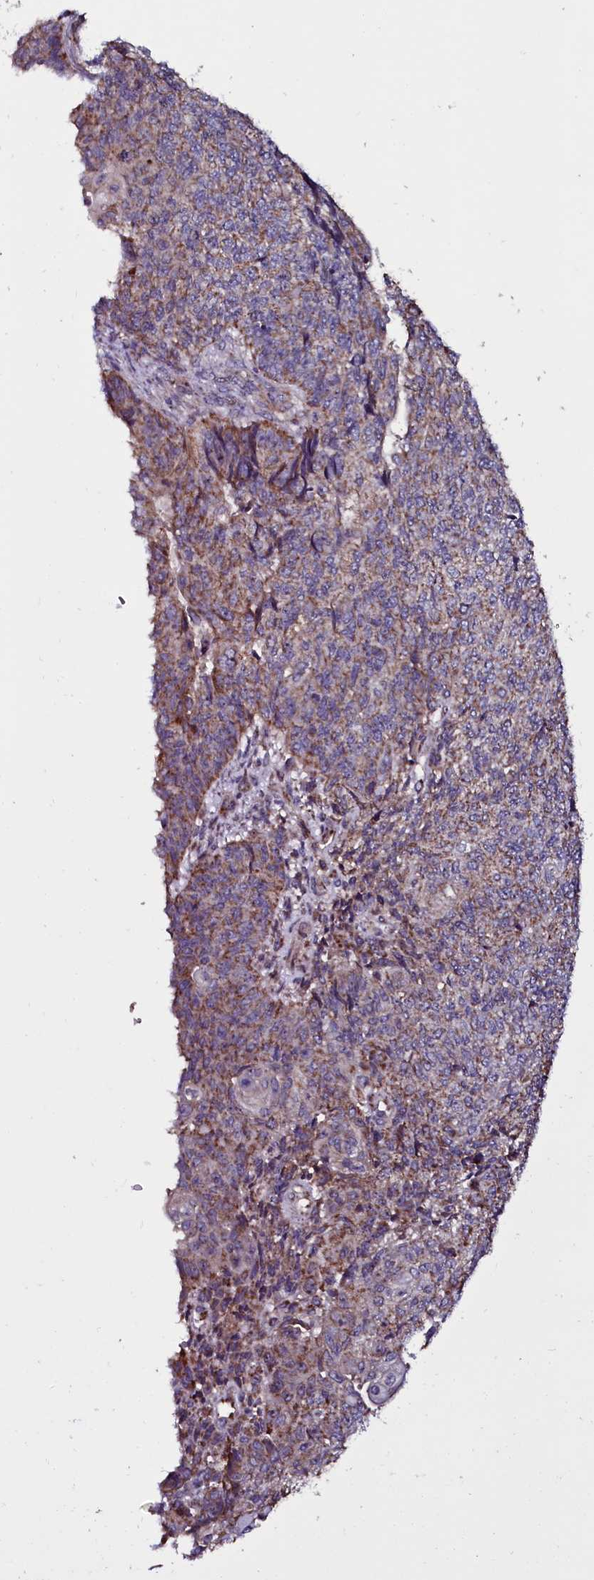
{"staining": {"intensity": "weak", "quantity": ">75%", "location": "cytoplasmic/membranous"}, "tissue": "endometrial cancer", "cell_type": "Tumor cells", "image_type": "cancer", "snomed": [{"axis": "morphology", "description": "Adenocarcinoma, NOS"}, {"axis": "topography", "description": "Endometrium"}], "caption": "High-power microscopy captured an IHC photomicrograph of endometrial adenocarcinoma, revealing weak cytoplasmic/membranous staining in approximately >75% of tumor cells.", "gene": "NAA80", "patient": {"sex": "female", "age": 32}}